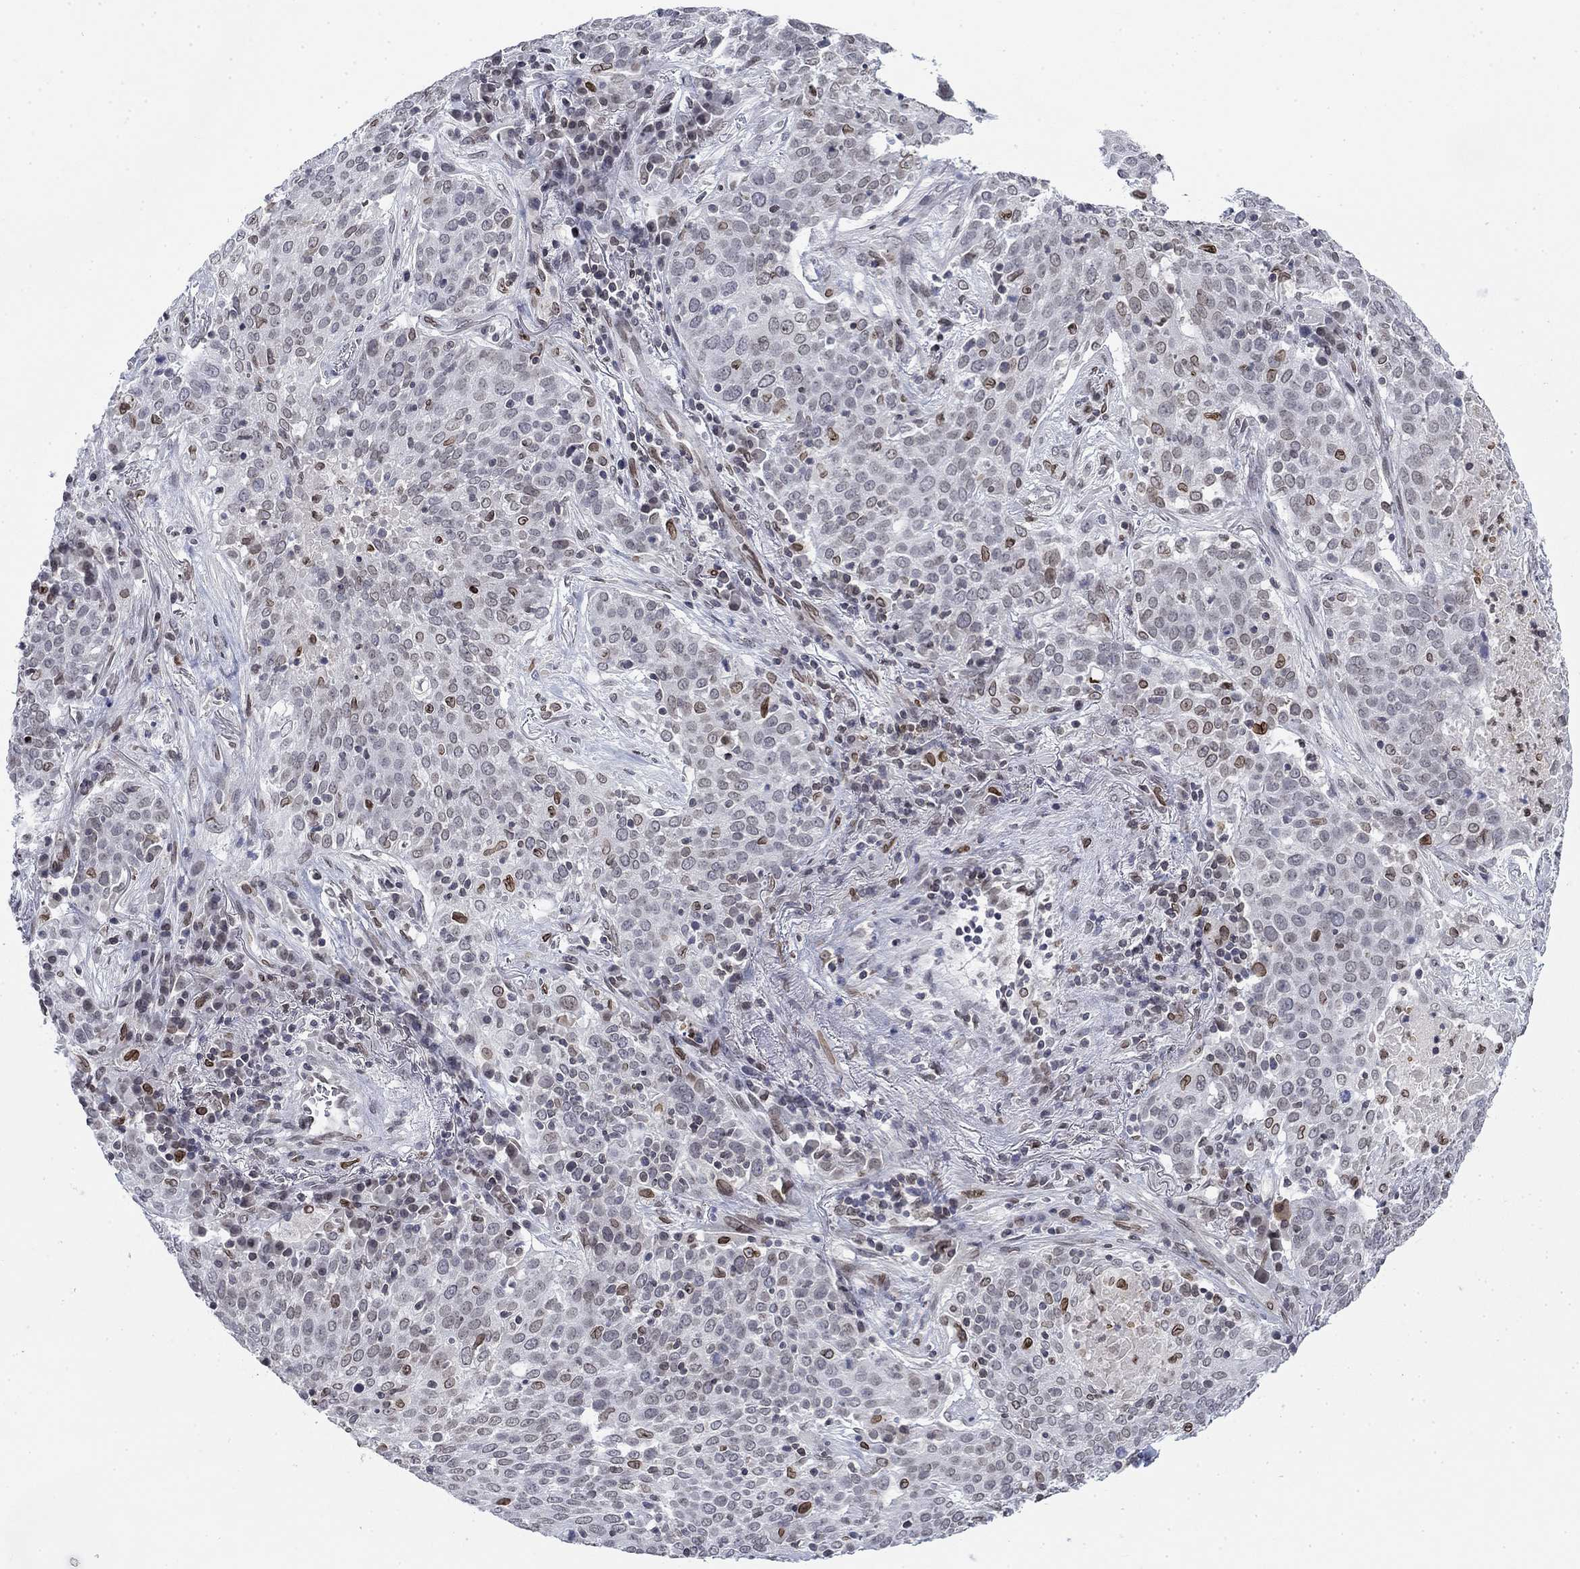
{"staining": {"intensity": "strong", "quantity": "<25%", "location": "nuclear"}, "tissue": "lung cancer", "cell_type": "Tumor cells", "image_type": "cancer", "snomed": [{"axis": "morphology", "description": "Squamous cell carcinoma, NOS"}, {"axis": "topography", "description": "Lung"}], "caption": "Immunohistochemical staining of human squamous cell carcinoma (lung) shows strong nuclear protein positivity in approximately <25% of tumor cells.", "gene": "TOR1AIP1", "patient": {"sex": "male", "age": 82}}